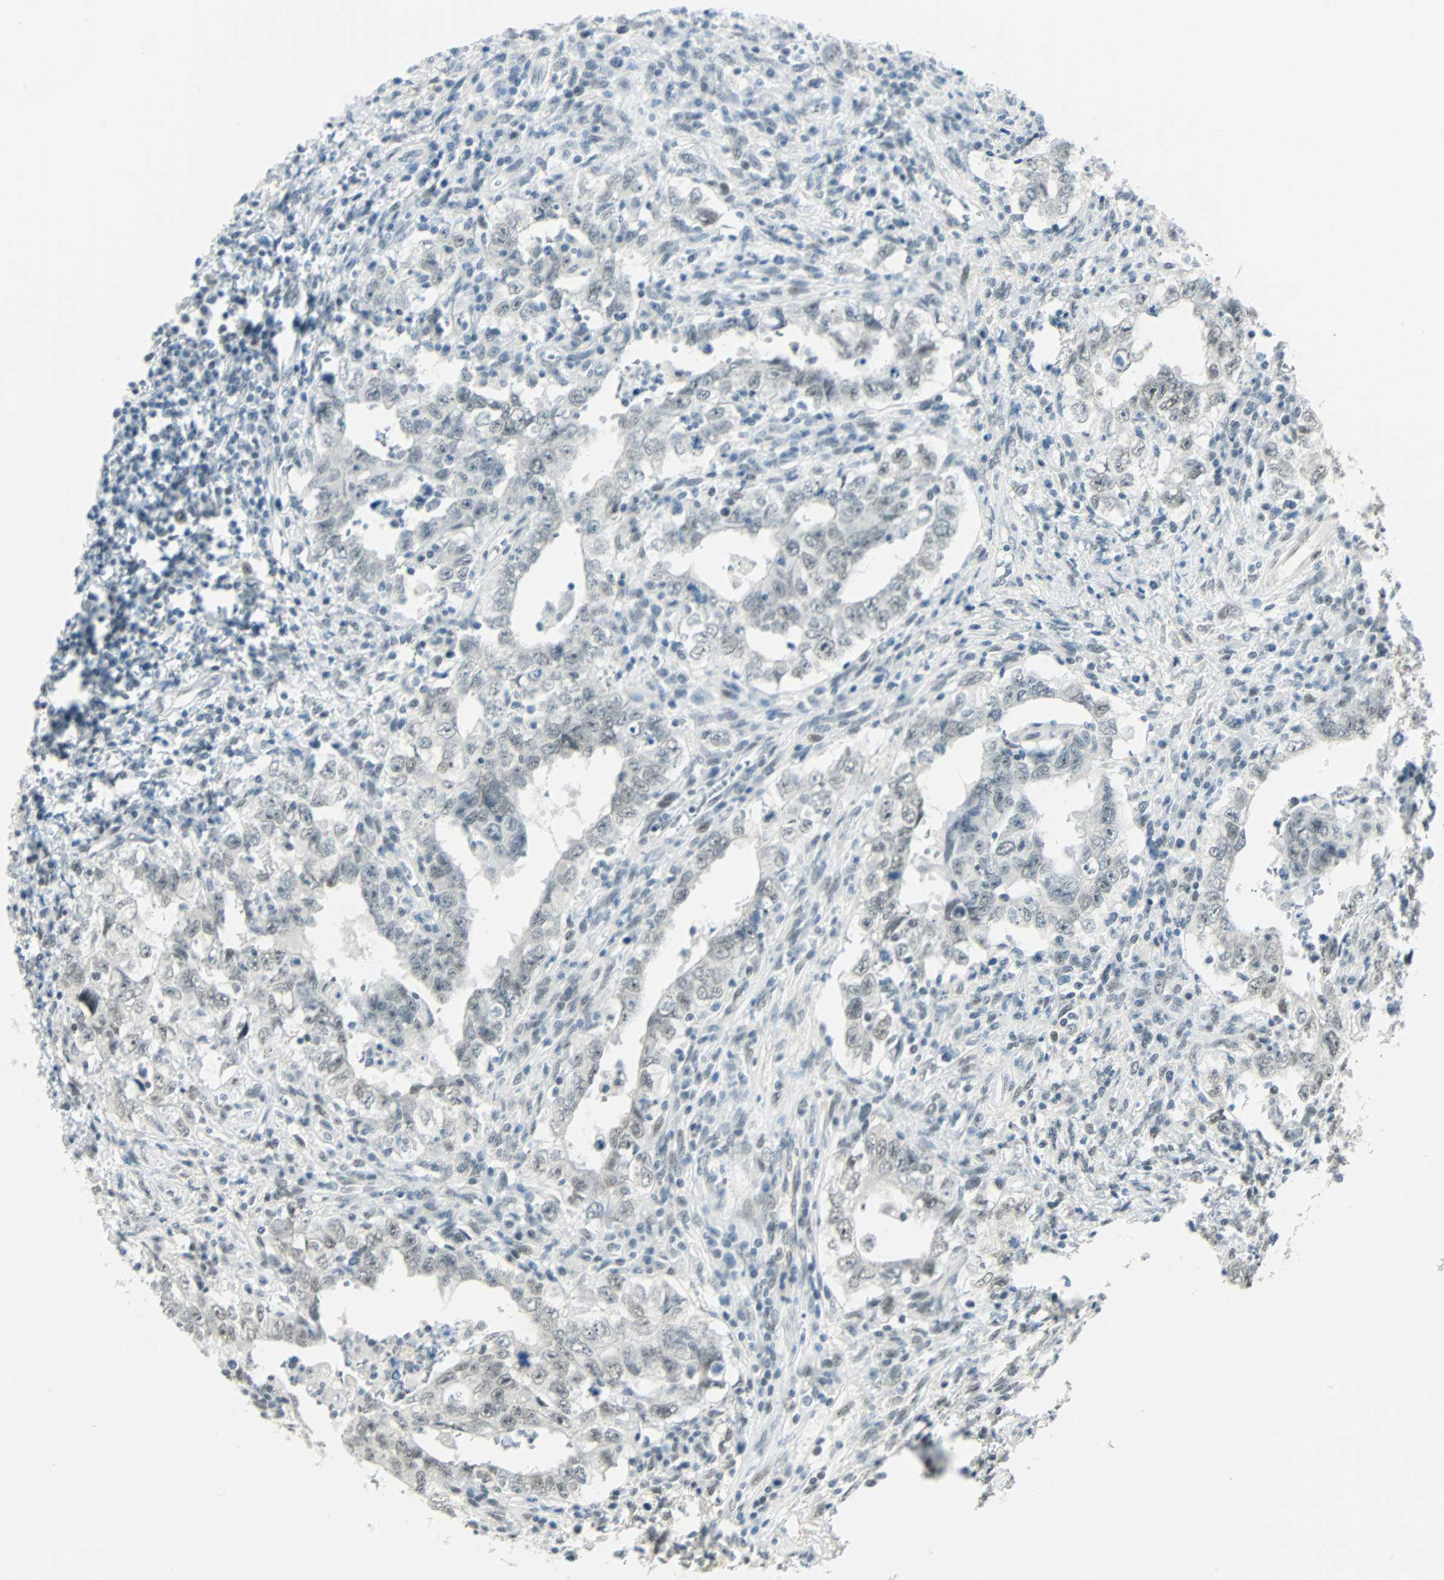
{"staining": {"intensity": "negative", "quantity": "none", "location": "none"}, "tissue": "testis cancer", "cell_type": "Tumor cells", "image_type": "cancer", "snomed": [{"axis": "morphology", "description": "Carcinoma, Embryonal, NOS"}, {"axis": "topography", "description": "Testis"}], "caption": "This is a photomicrograph of immunohistochemistry (IHC) staining of testis embryonal carcinoma, which shows no positivity in tumor cells.", "gene": "NELFE", "patient": {"sex": "male", "age": 26}}